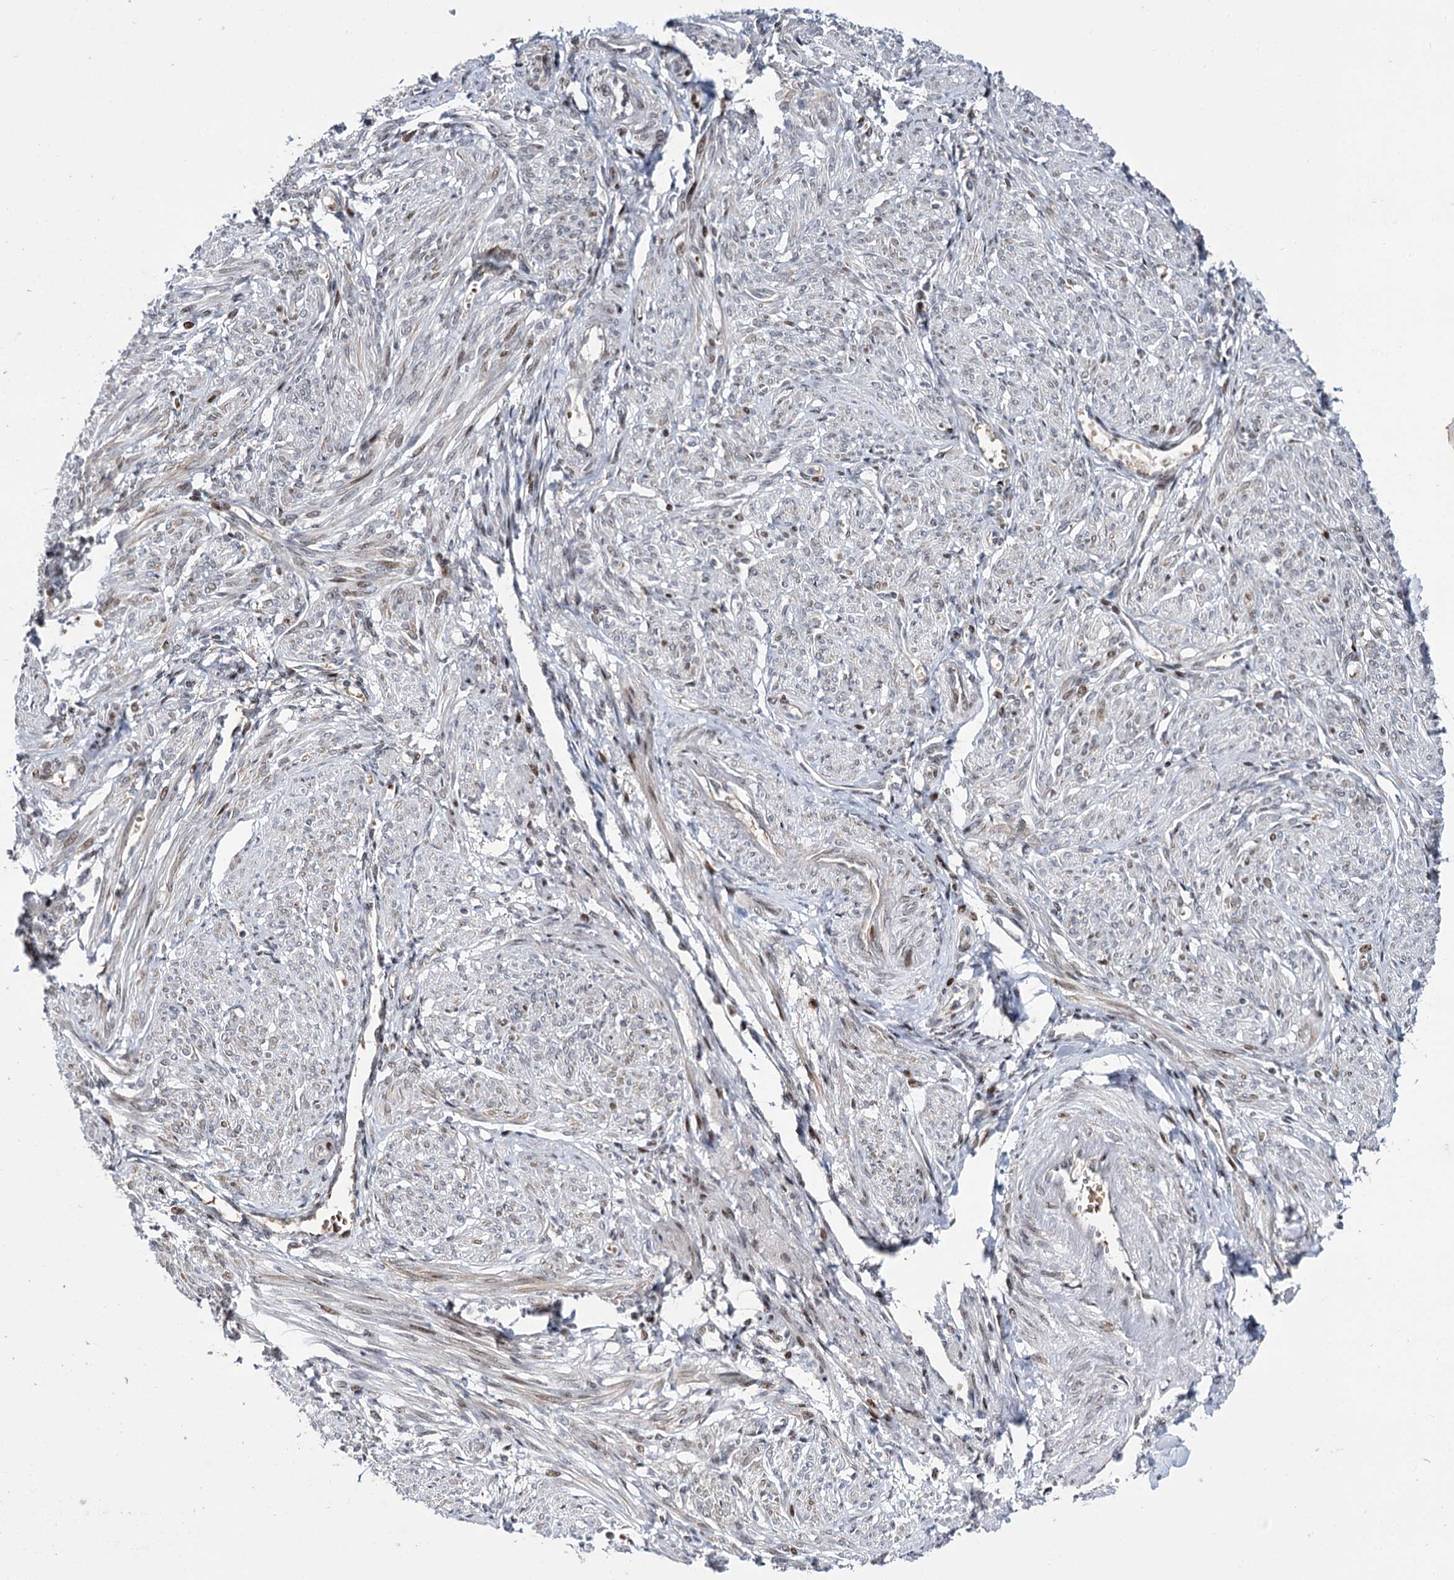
{"staining": {"intensity": "moderate", "quantity": "<25%", "location": "nuclear"}, "tissue": "smooth muscle", "cell_type": "Smooth muscle cells", "image_type": "normal", "snomed": [{"axis": "morphology", "description": "Normal tissue, NOS"}, {"axis": "topography", "description": "Smooth muscle"}], "caption": "This is a micrograph of immunohistochemistry staining of benign smooth muscle, which shows moderate staining in the nuclear of smooth muscle cells.", "gene": "ITFG2", "patient": {"sex": "female", "age": 39}}